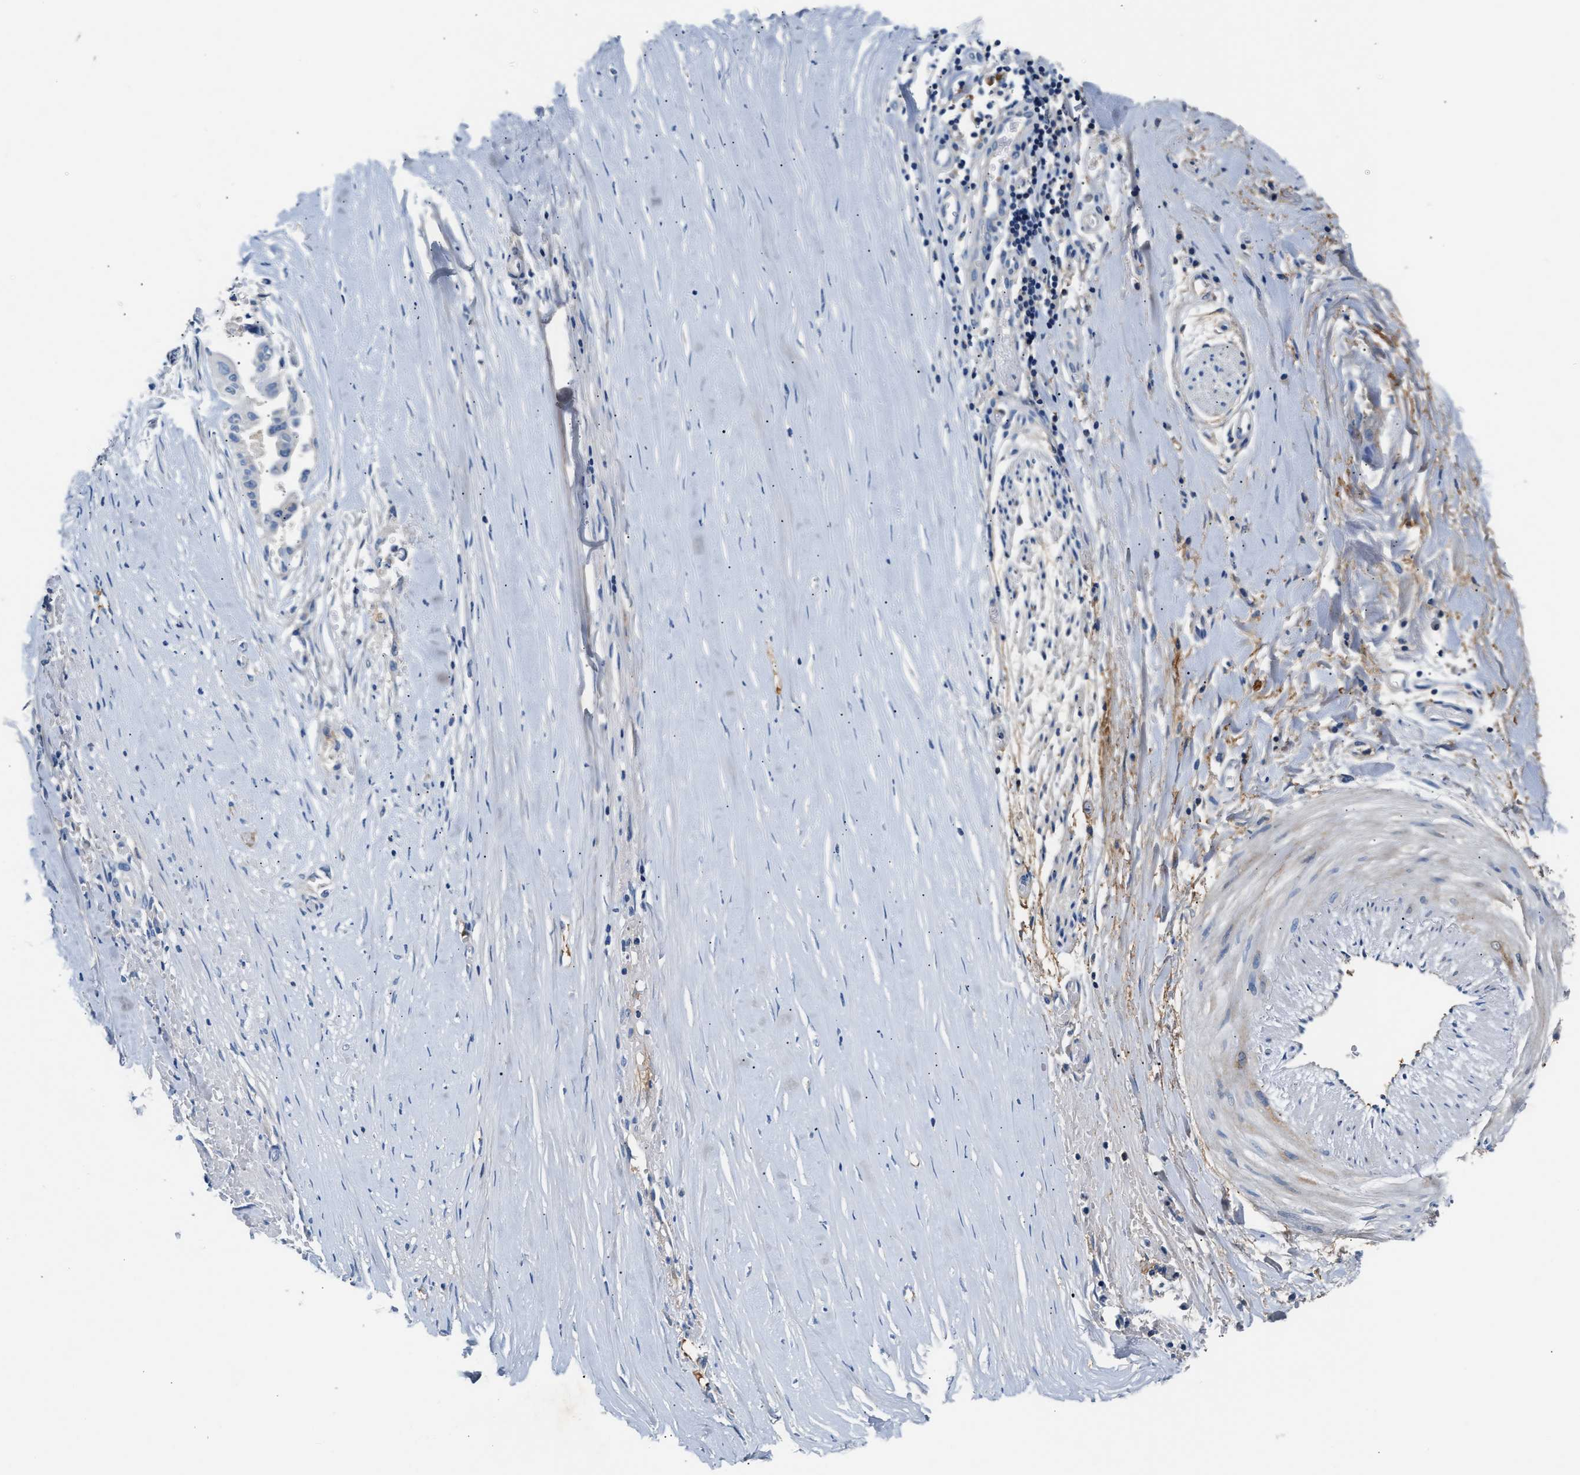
{"staining": {"intensity": "negative", "quantity": "none", "location": "none"}, "tissue": "liver cancer", "cell_type": "Tumor cells", "image_type": "cancer", "snomed": [{"axis": "morphology", "description": "Cholangiocarcinoma"}, {"axis": "topography", "description": "Liver"}], "caption": "Immunohistochemistry (IHC) of human cholangiocarcinoma (liver) demonstrates no staining in tumor cells.", "gene": "TUT7", "patient": {"sex": "female", "age": 70}}